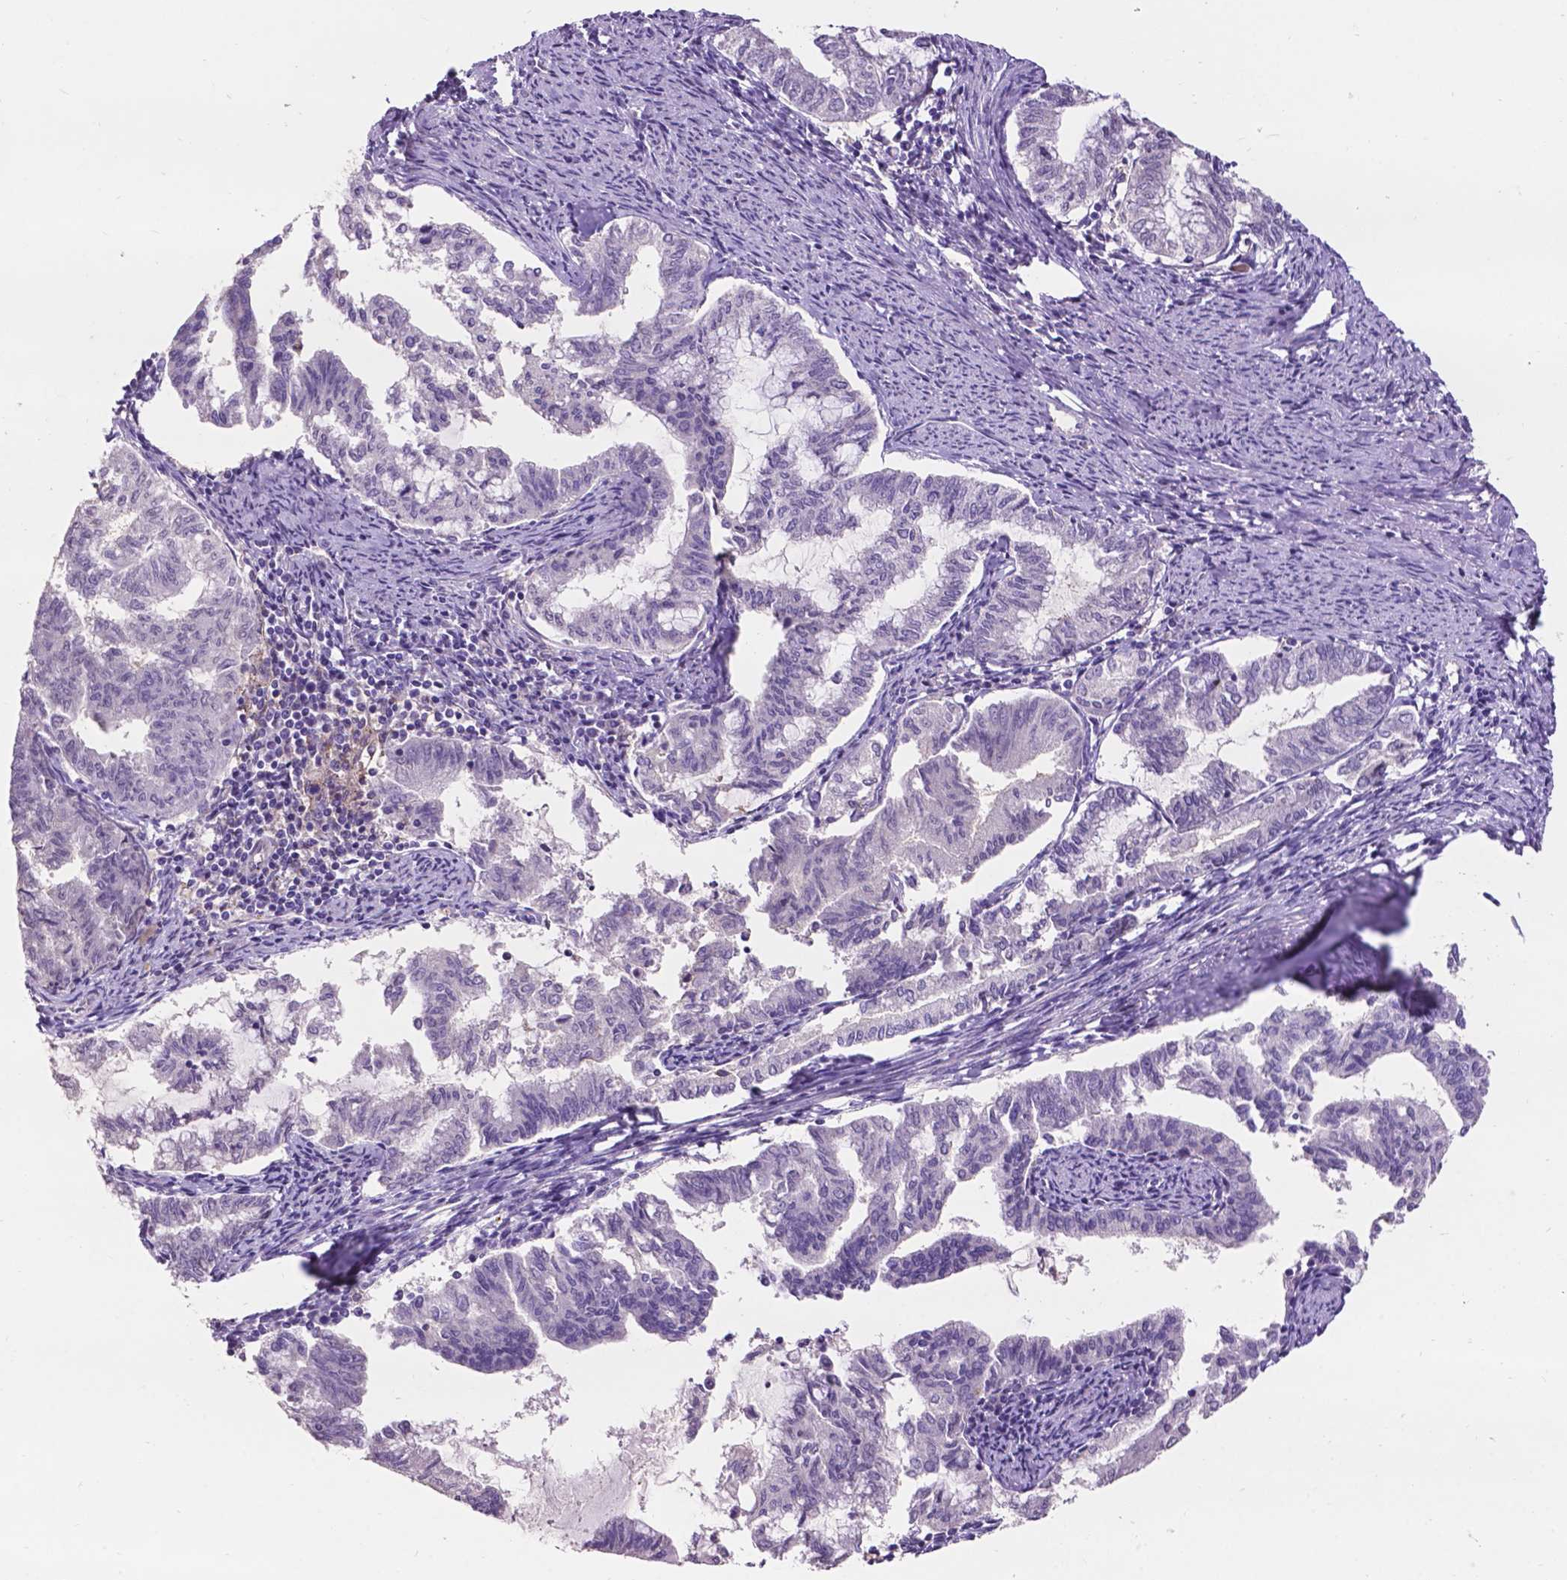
{"staining": {"intensity": "negative", "quantity": "none", "location": "none"}, "tissue": "endometrial cancer", "cell_type": "Tumor cells", "image_type": "cancer", "snomed": [{"axis": "morphology", "description": "Adenocarcinoma, NOS"}, {"axis": "topography", "description": "Endometrium"}], "caption": "Tumor cells are negative for protein expression in human adenocarcinoma (endometrial).", "gene": "PLSCR1", "patient": {"sex": "female", "age": 79}}